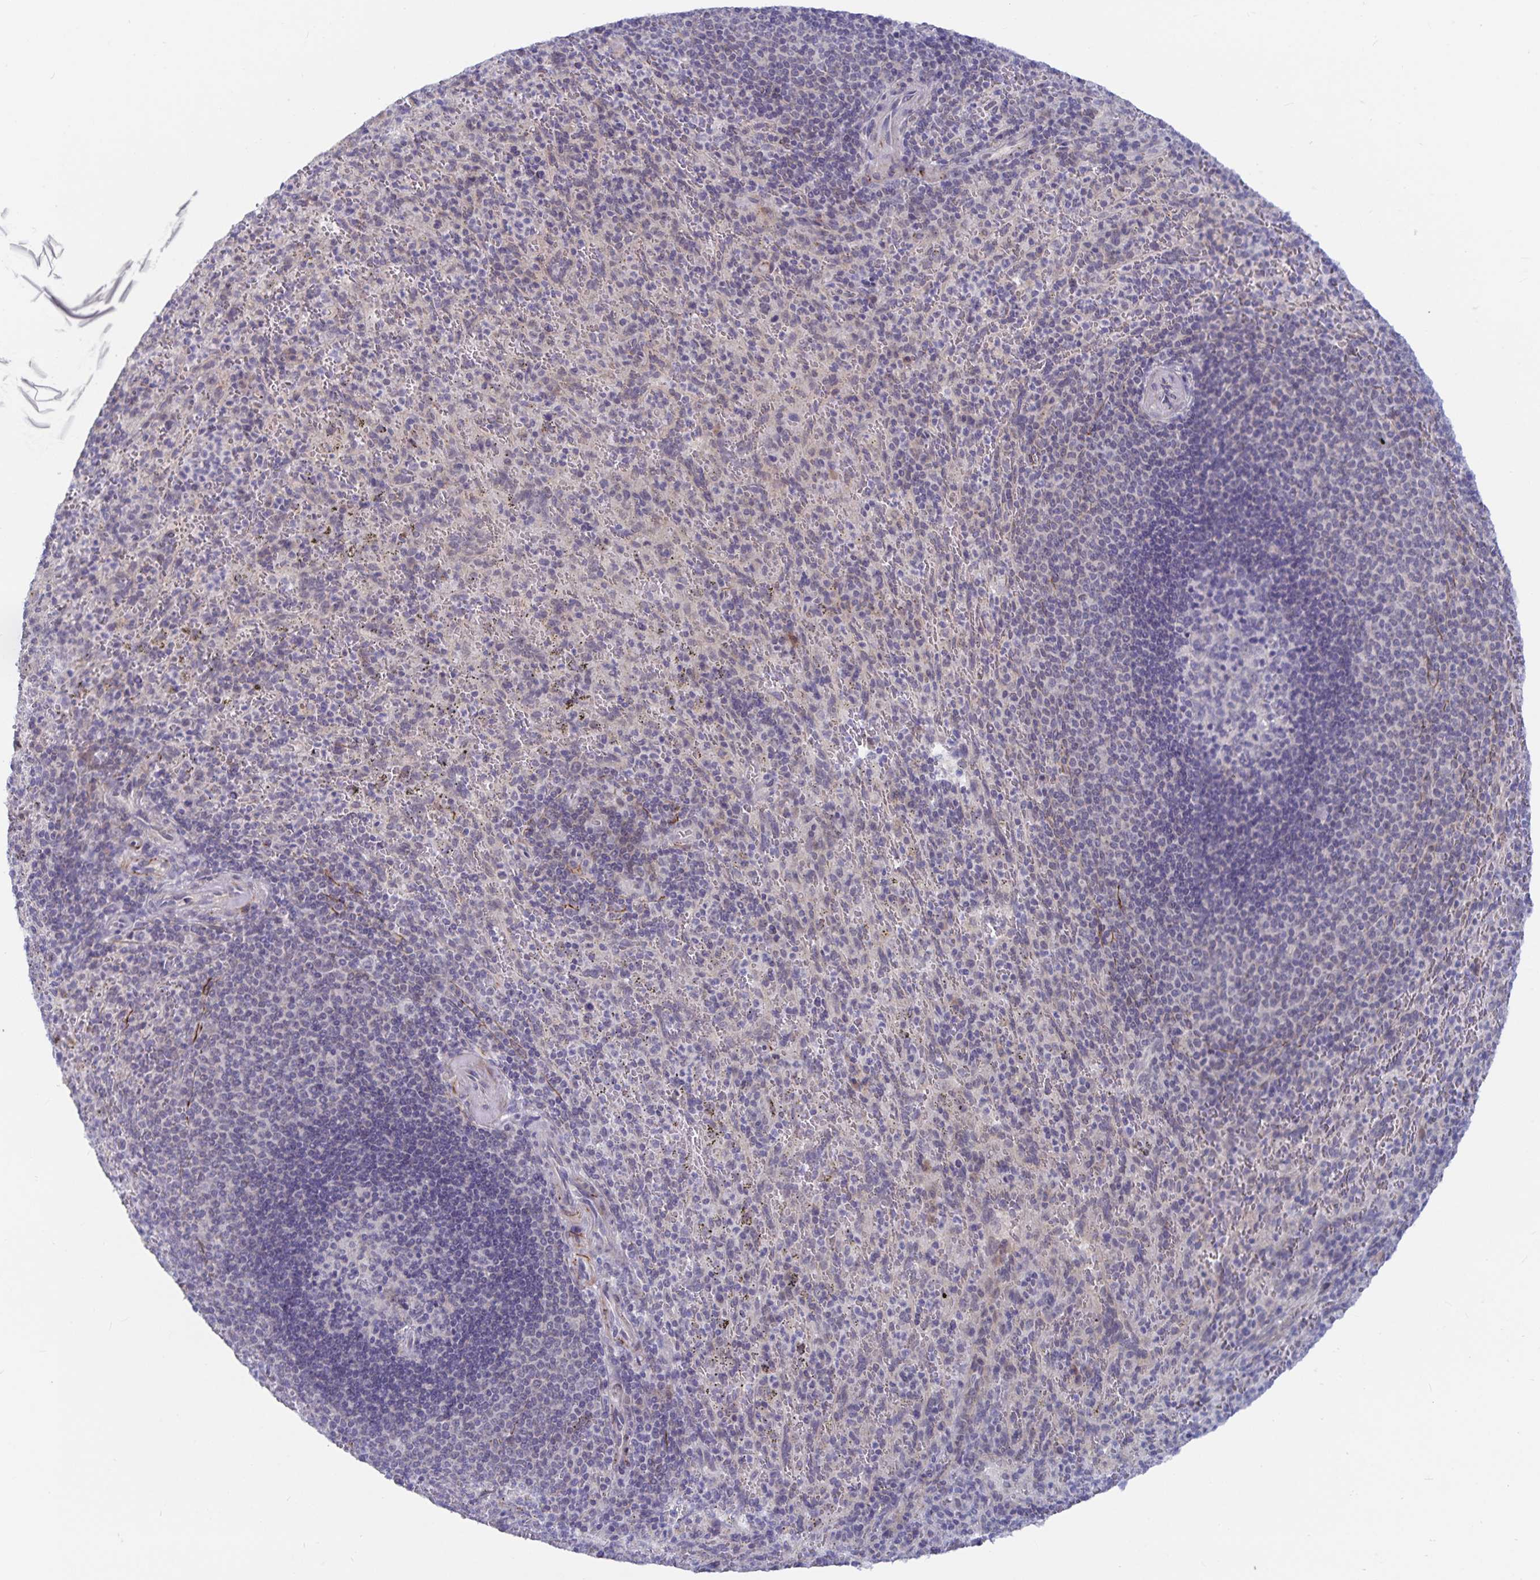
{"staining": {"intensity": "negative", "quantity": "none", "location": "none"}, "tissue": "spleen", "cell_type": "Cells in red pulp", "image_type": "normal", "snomed": [{"axis": "morphology", "description": "Normal tissue, NOS"}, {"axis": "topography", "description": "Spleen"}], "caption": "The photomicrograph exhibits no staining of cells in red pulp in normal spleen.", "gene": "ZIK1", "patient": {"sex": "male", "age": 57}}